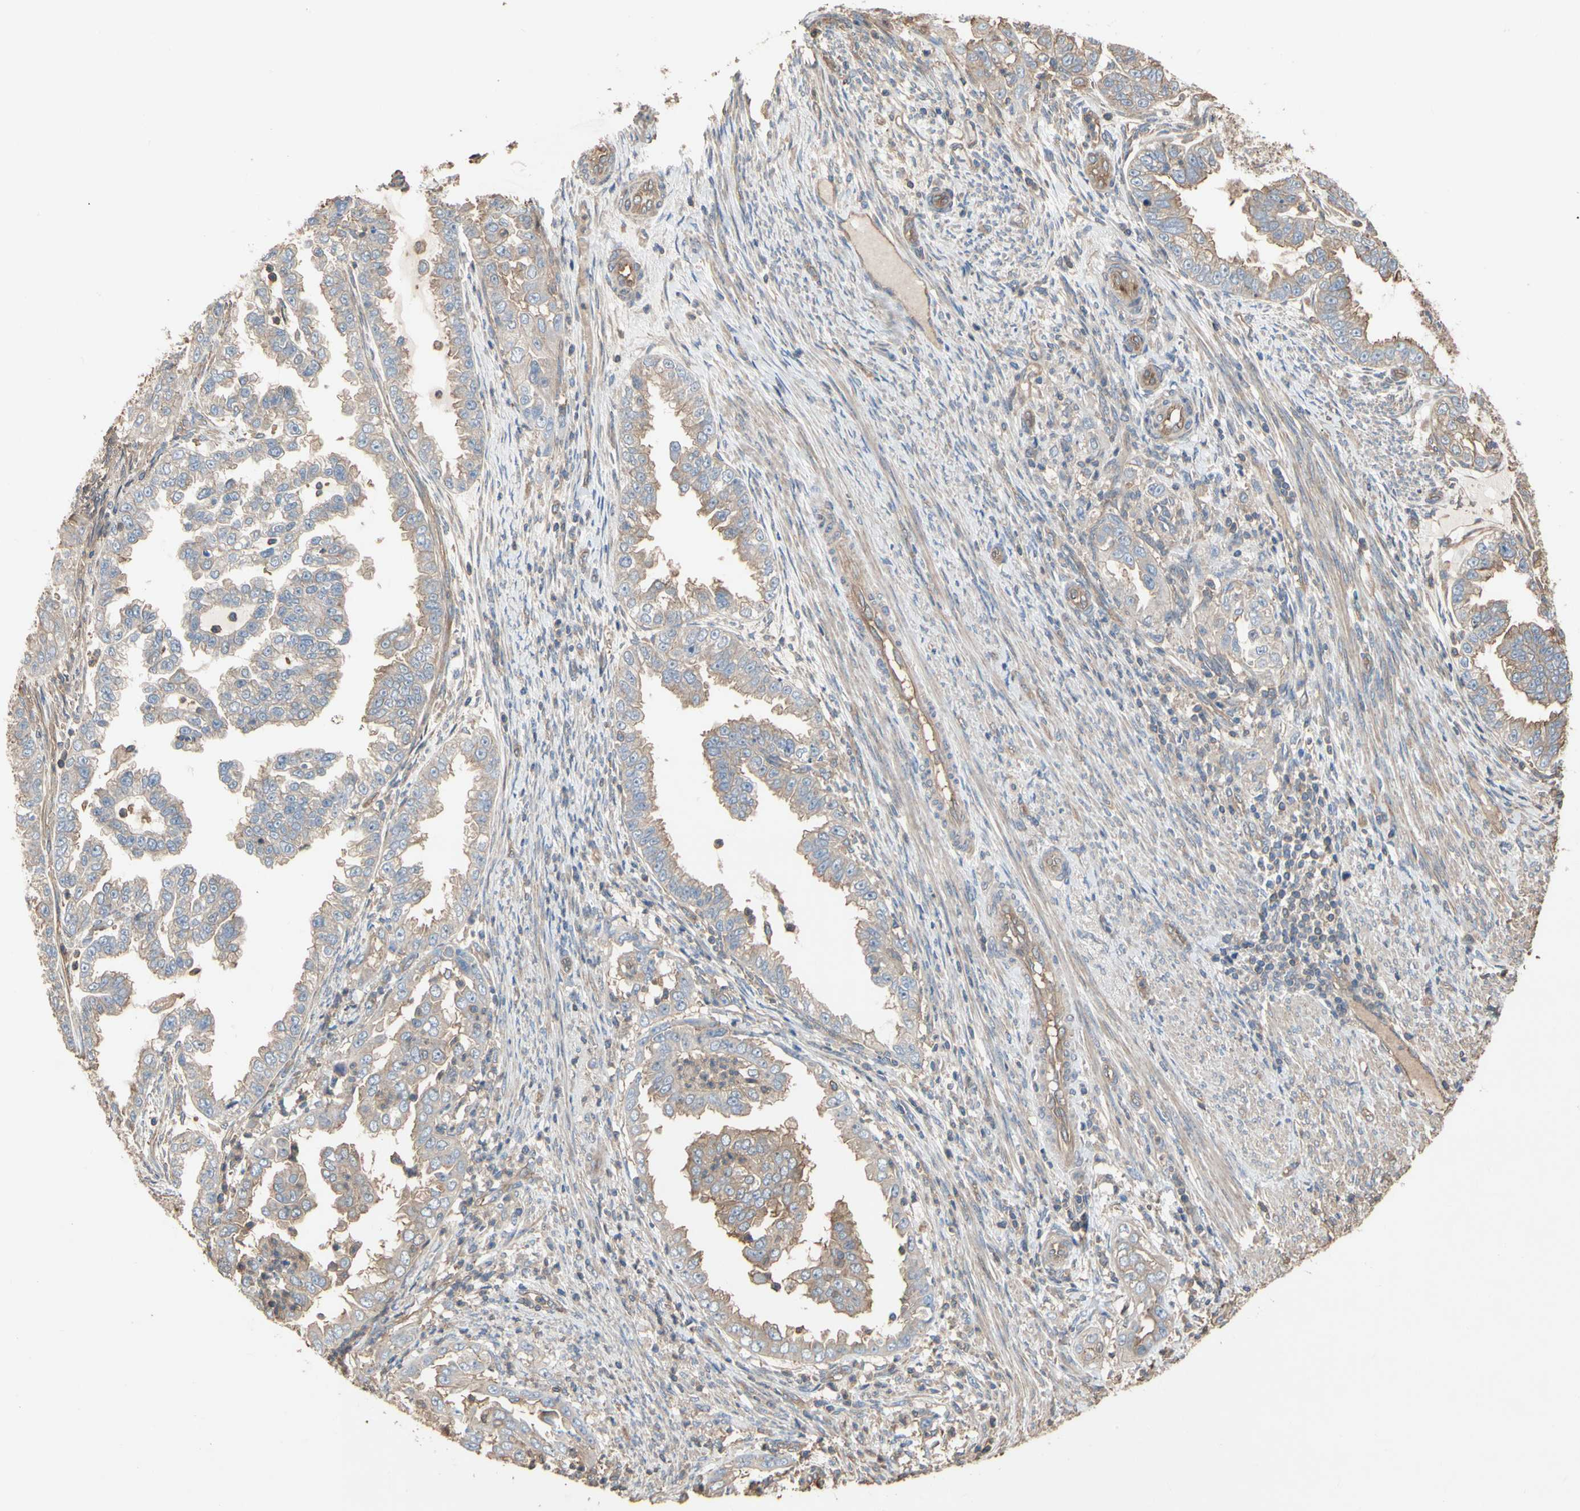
{"staining": {"intensity": "moderate", "quantity": "25%-75%", "location": "cytoplasmic/membranous"}, "tissue": "endometrial cancer", "cell_type": "Tumor cells", "image_type": "cancer", "snomed": [{"axis": "morphology", "description": "Adenocarcinoma, NOS"}, {"axis": "topography", "description": "Endometrium"}], "caption": "Protein expression analysis of human endometrial cancer reveals moderate cytoplasmic/membranous staining in approximately 25%-75% of tumor cells.", "gene": "PDZK1", "patient": {"sex": "female", "age": 85}}